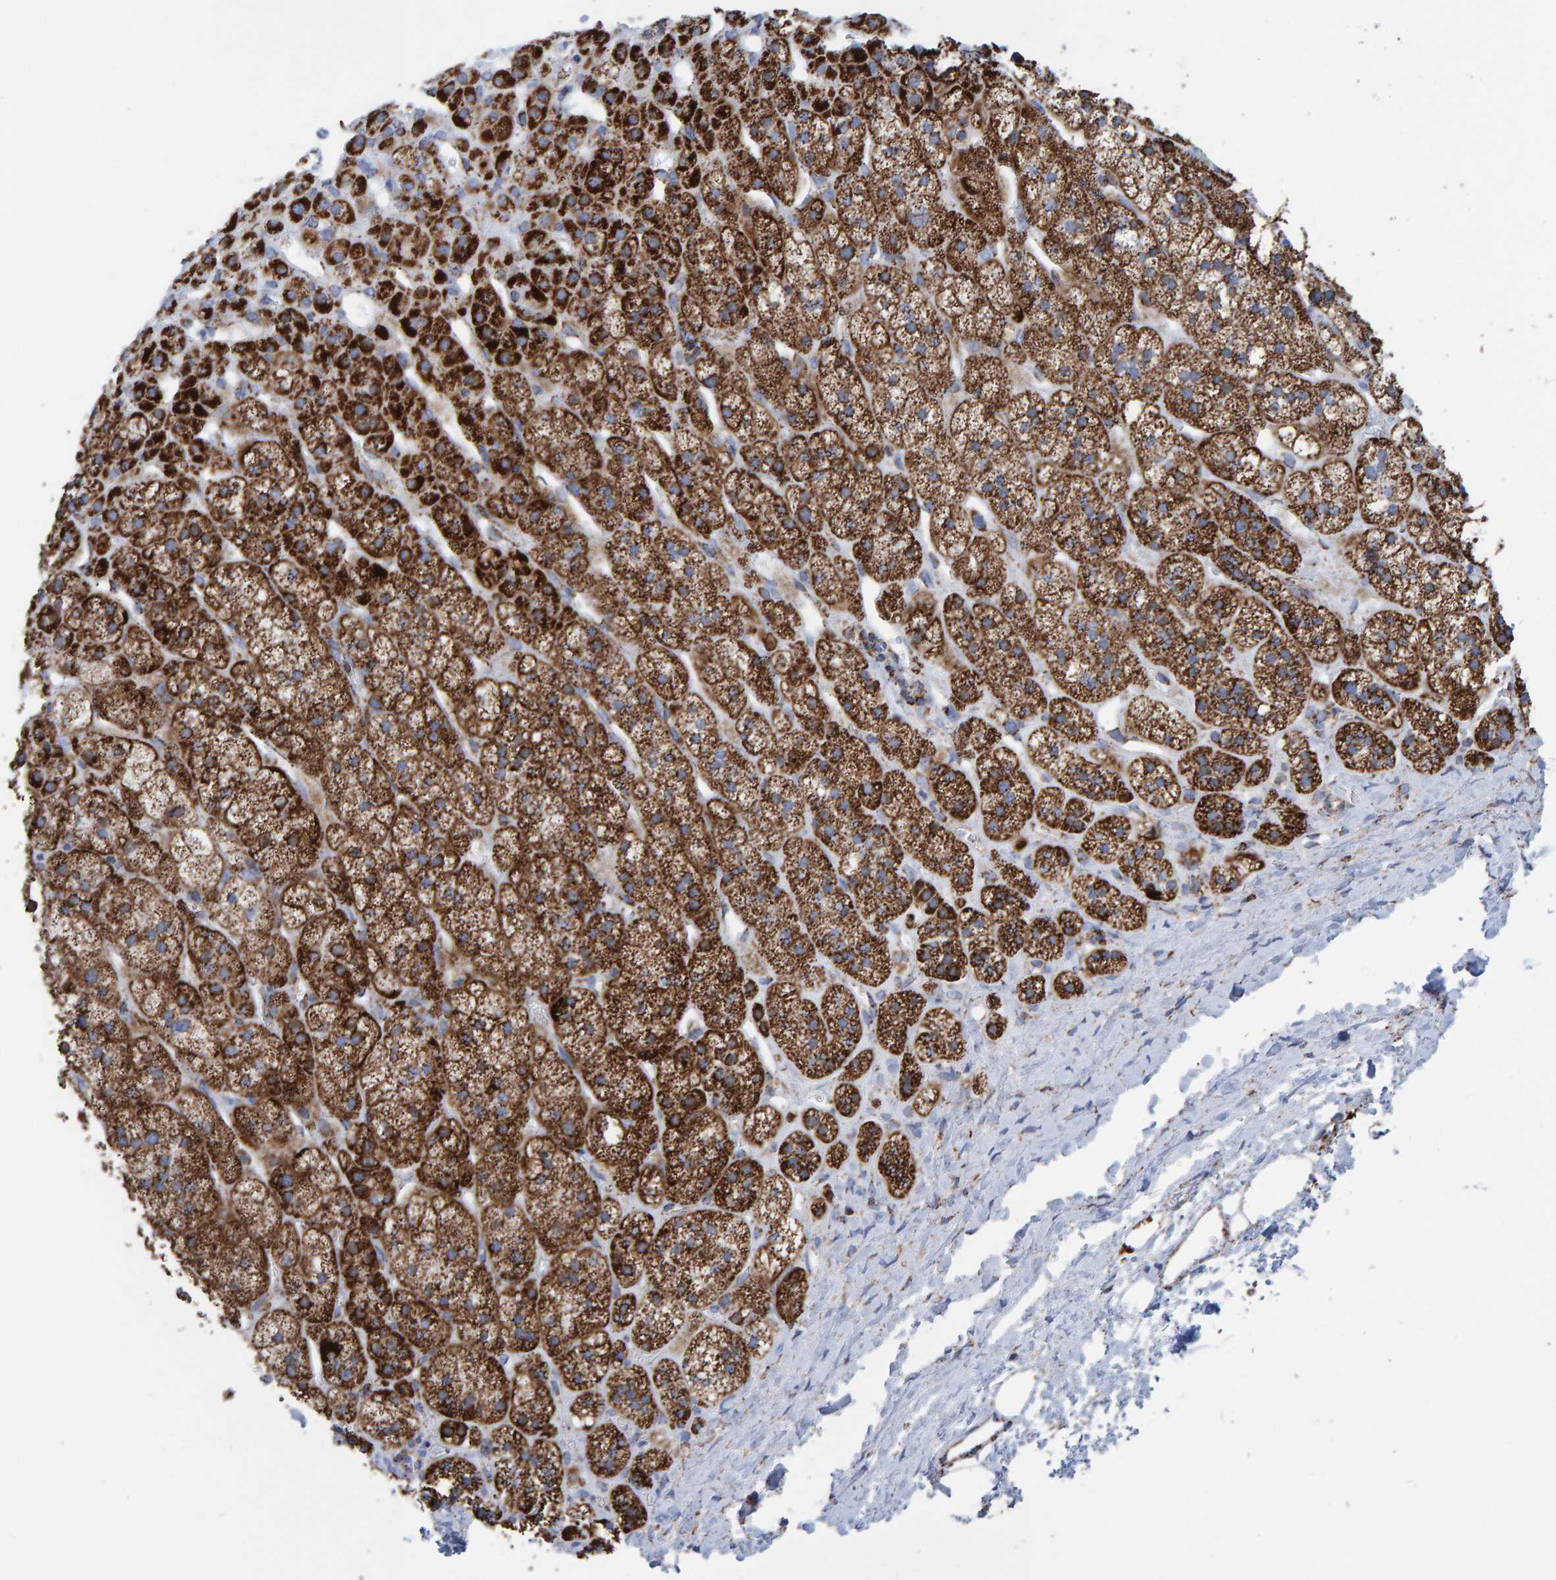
{"staining": {"intensity": "strong", "quantity": ">75%", "location": "cytoplasmic/membranous"}, "tissue": "adrenal gland", "cell_type": "Glandular cells", "image_type": "normal", "snomed": [{"axis": "morphology", "description": "Normal tissue, NOS"}, {"axis": "topography", "description": "Adrenal gland"}], "caption": "IHC micrograph of unremarkable adrenal gland: adrenal gland stained using immunohistochemistry (IHC) exhibits high levels of strong protein expression localized specifically in the cytoplasmic/membranous of glandular cells, appearing as a cytoplasmic/membranous brown color.", "gene": "ENSG00000262660", "patient": {"sex": "male", "age": 56}}